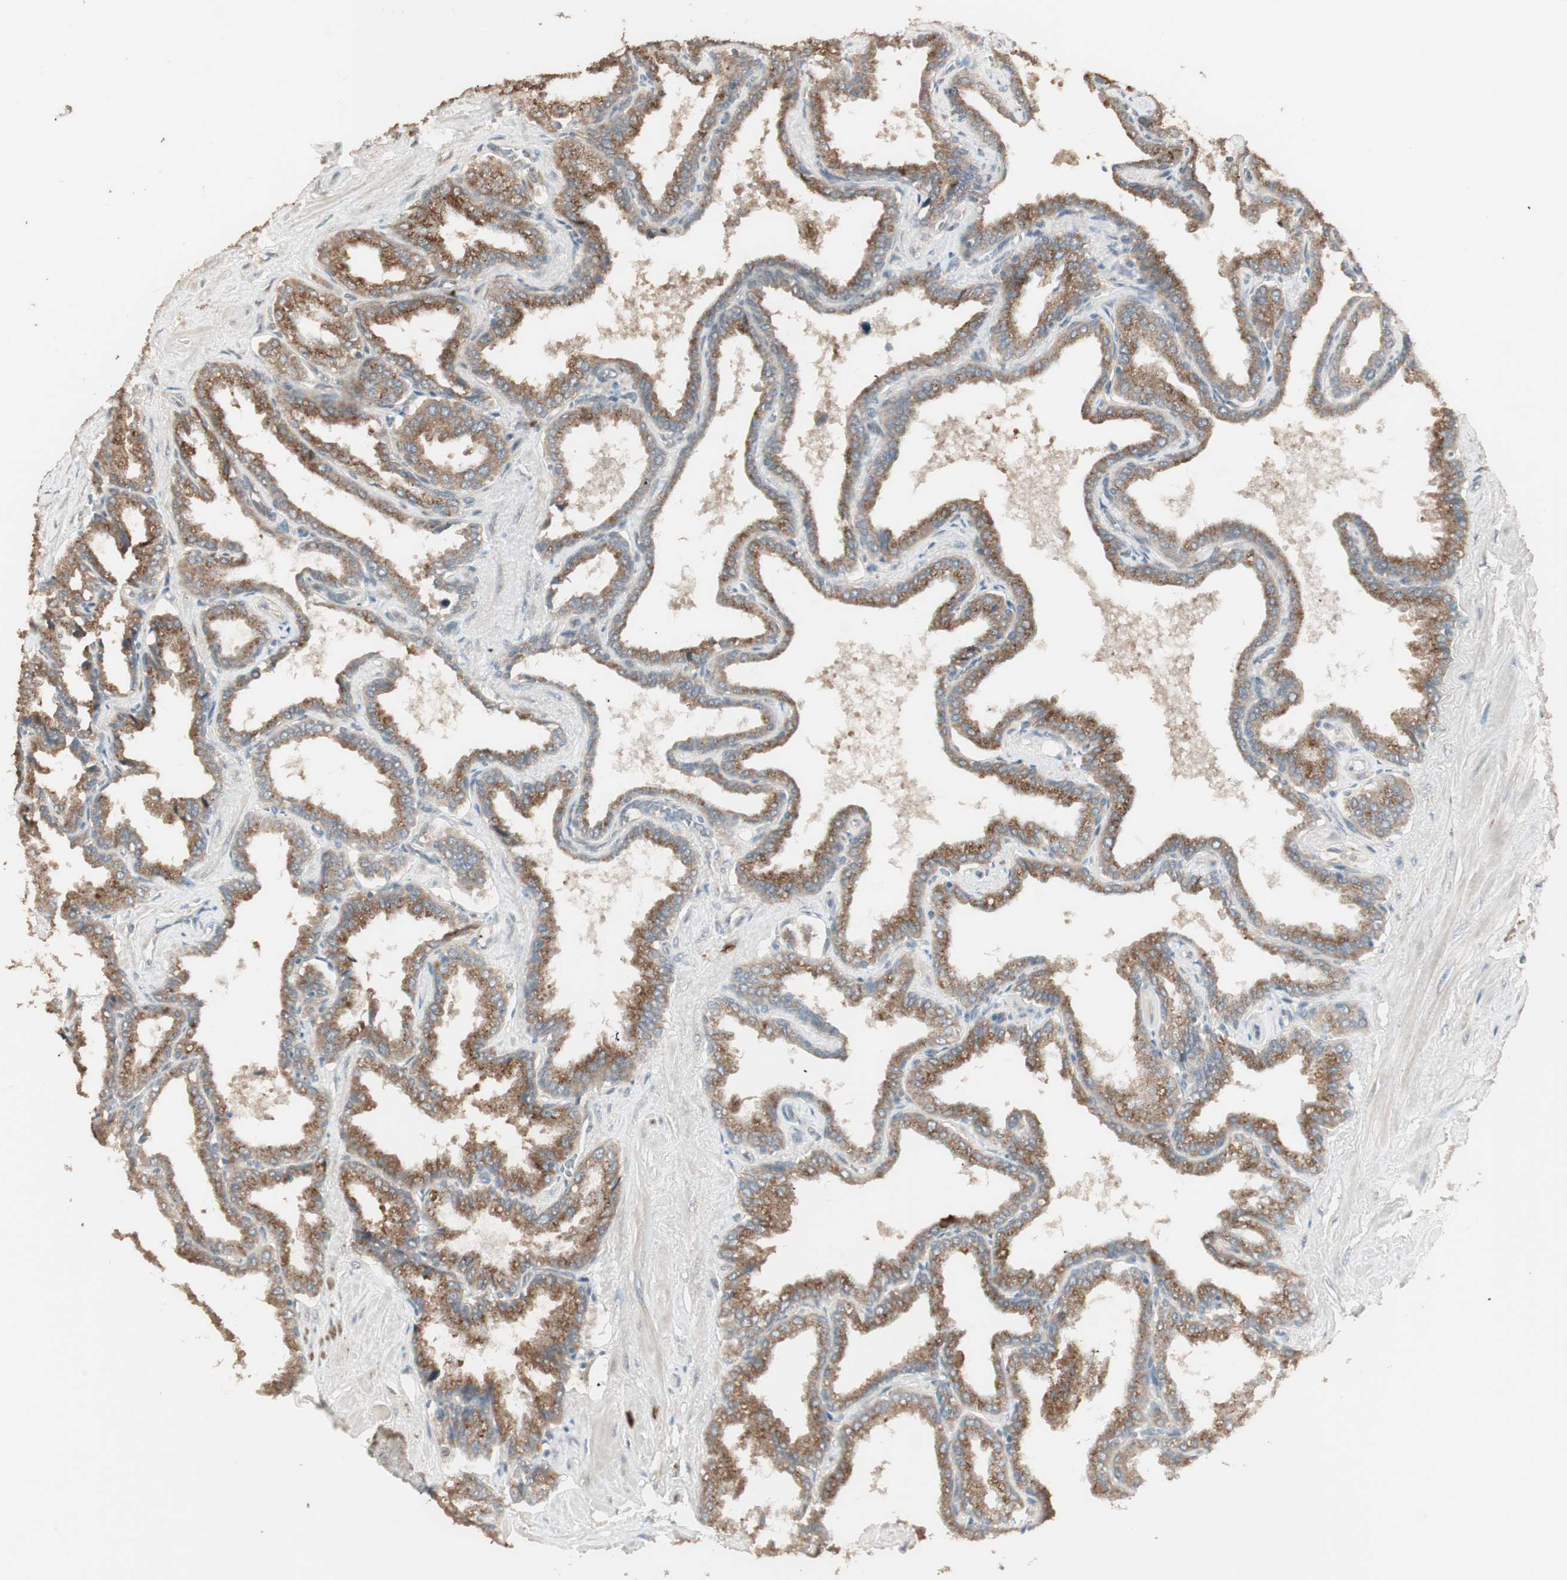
{"staining": {"intensity": "strong", "quantity": ">75%", "location": "cytoplasmic/membranous"}, "tissue": "seminal vesicle", "cell_type": "Glandular cells", "image_type": "normal", "snomed": [{"axis": "morphology", "description": "Normal tissue, NOS"}, {"axis": "topography", "description": "Seminal veicle"}], "caption": "An image showing strong cytoplasmic/membranous staining in approximately >75% of glandular cells in normal seminal vesicle, as visualized by brown immunohistochemical staining.", "gene": "RARRES1", "patient": {"sex": "male", "age": 46}}